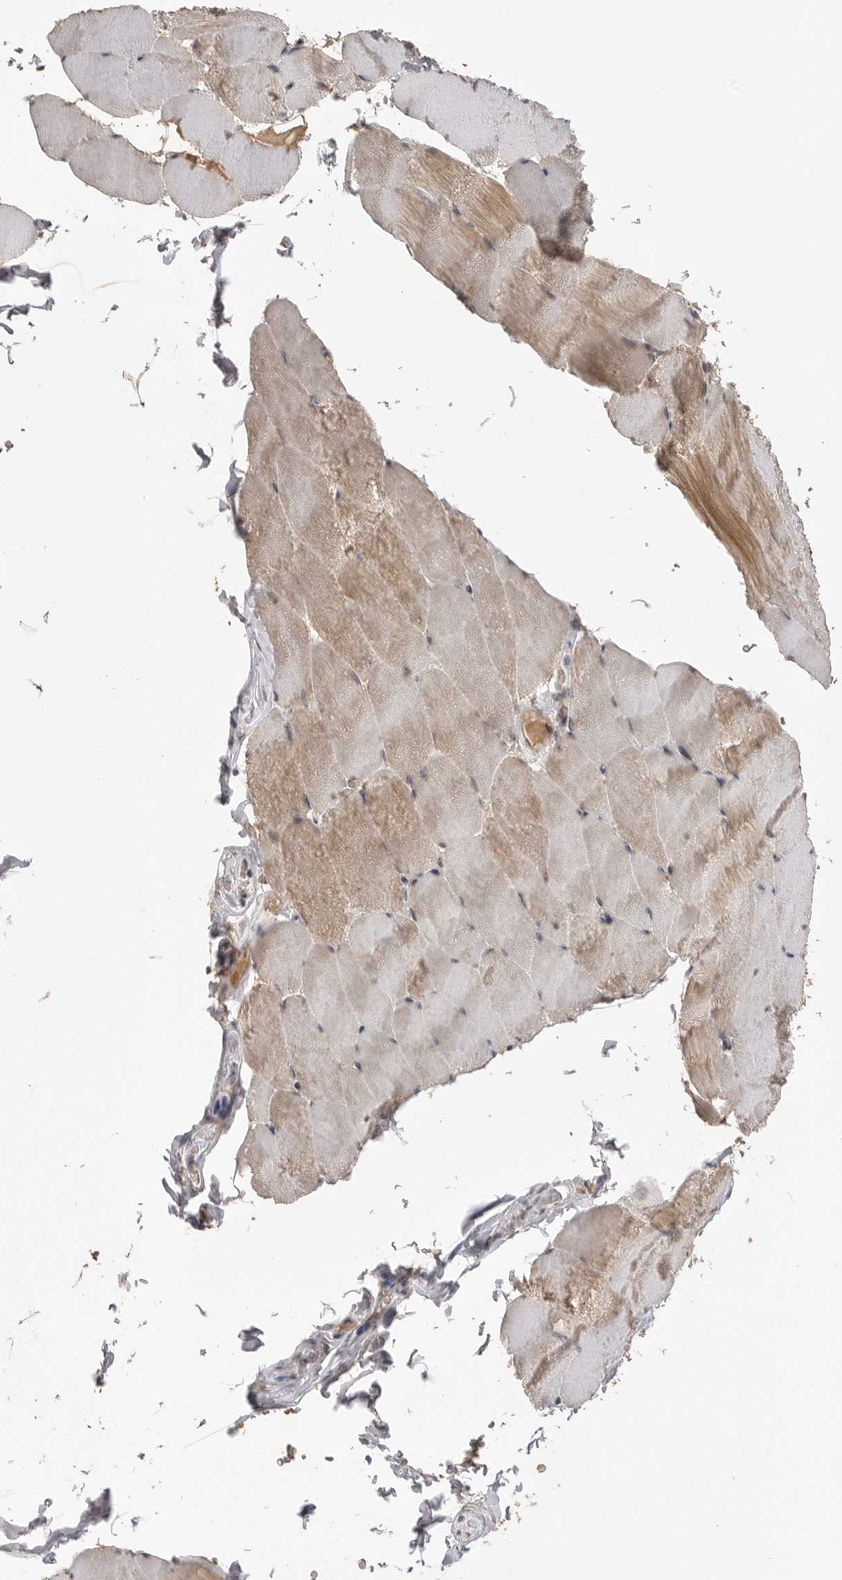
{"staining": {"intensity": "moderate", "quantity": "<25%", "location": "cytoplasmic/membranous"}, "tissue": "skeletal muscle", "cell_type": "Myocytes", "image_type": "normal", "snomed": [{"axis": "morphology", "description": "Normal tissue, NOS"}, {"axis": "topography", "description": "Skeletal muscle"}], "caption": "IHC of unremarkable skeletal muscle shows low levels of moderate cytoplasmic/membranous positivity in approximately <25% of myocytes. The staining was performed using DAB (3,3'-diaminobenzidine), with brown indicating positive protein expression. Nuclei are stained blue with hematoxylin.", "gene": "ASPSCR1", "patient": {"sex": "male", "age": 62}}